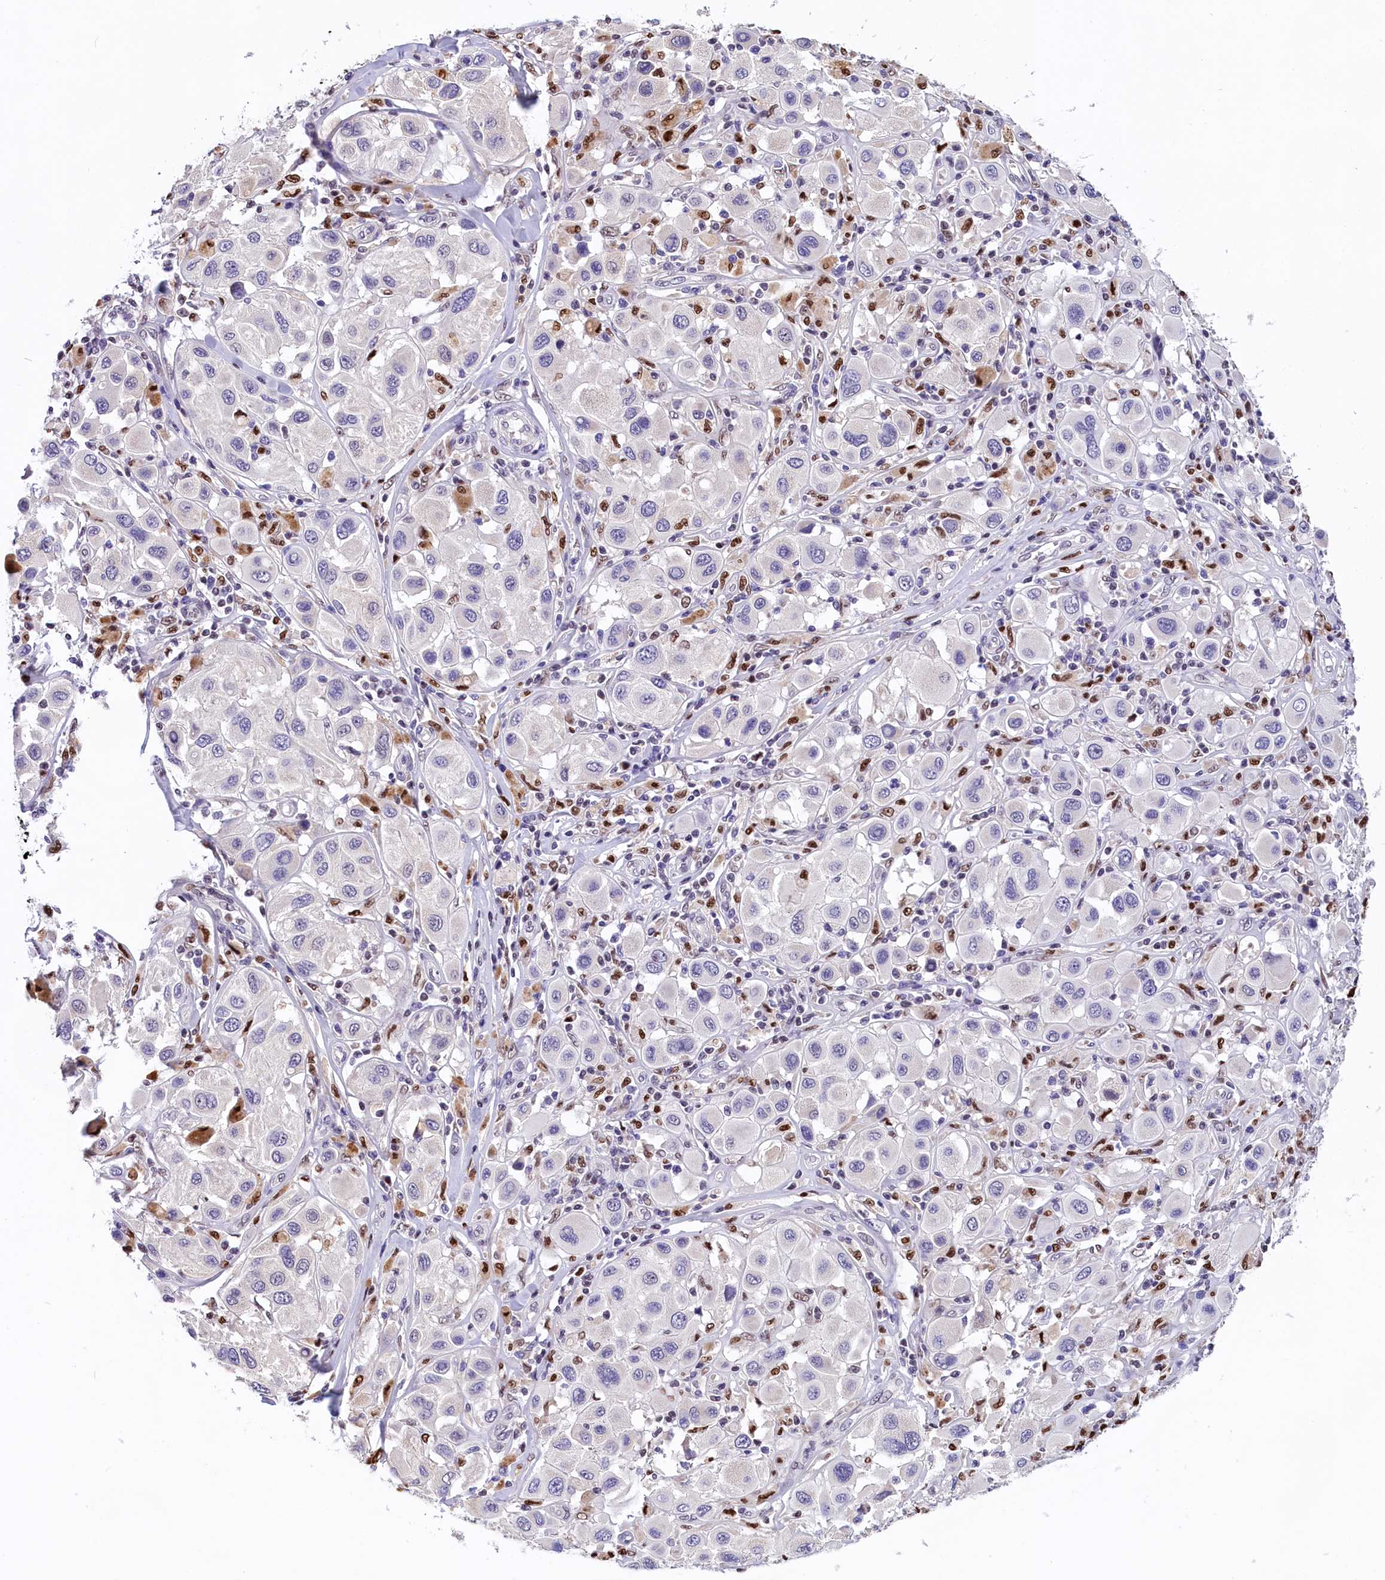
{"staining": {"intensity": "negative", "quantity": "none", "location": "none"}, "tissue": "melanoma", "cell_type": "Tumor cells", "image_type": "cancer", "snomed": [{"axis": "morphology", "description": "Malignant melanoma, Metastatic site"}, {"axis": "topography", "description": "Skin"}], "caption": "There is no significant expression in tumor cells of malignant melanoma (metastatic site).", "gene": "BTBD9", "patient": {"sex": "male", "age": 41}}